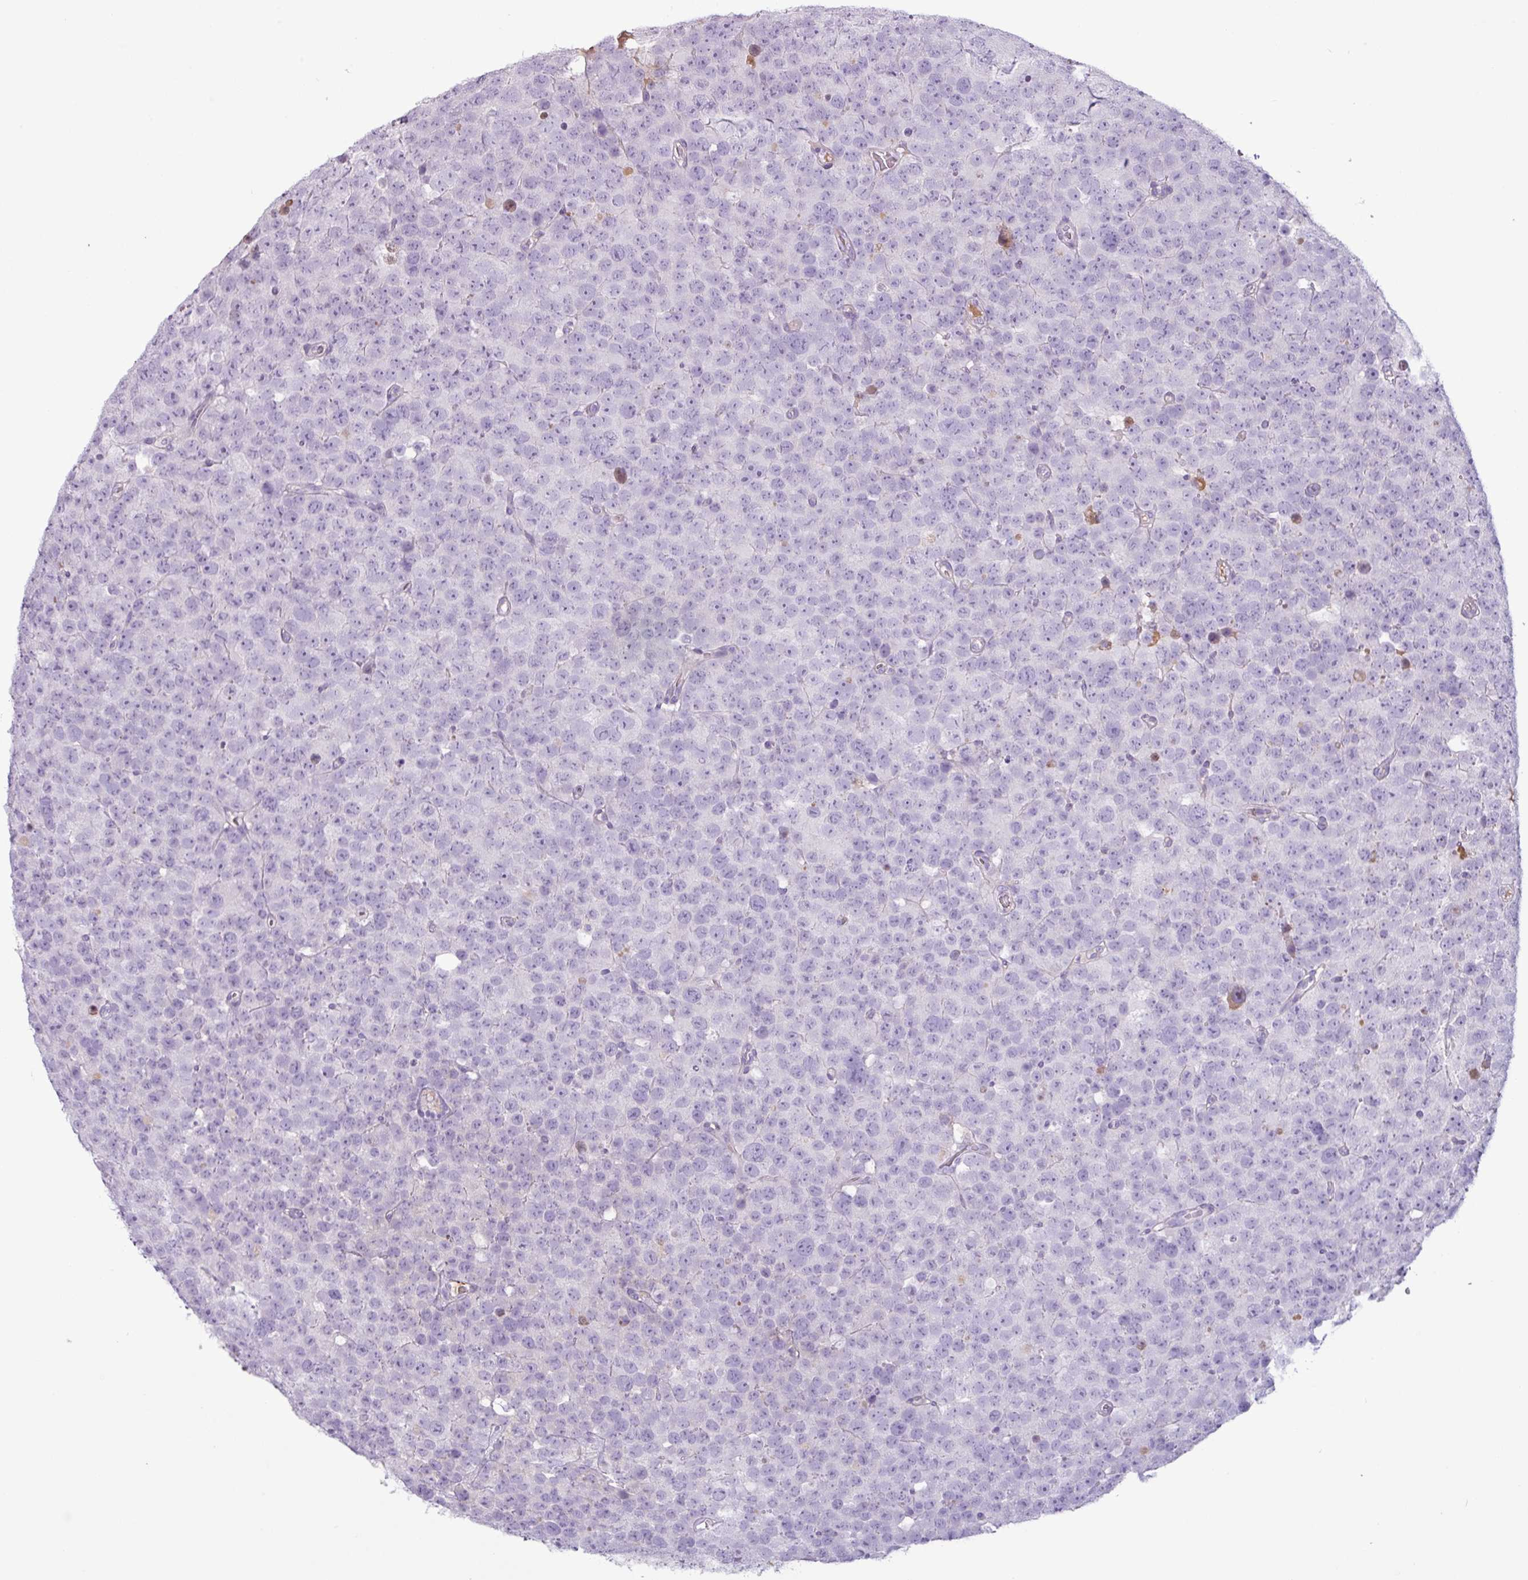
{"staining": {"intensity": "negative", "quantity": "none", "location": "none"}, "tissue": "testis cancer", "cell_type": "Tumor cells", "image_type": "cancer", "snomed": [{"axis": "morphology", "description": "Seminoma, NOS"}, {"axis": "topography", "description": "Testis"}], "caption": "Seminoma (testis) stained for a protein using IHC displays no positivity tumor cells.", "gene": "C4B", "patient": {"sex": "male", "age": 71}}